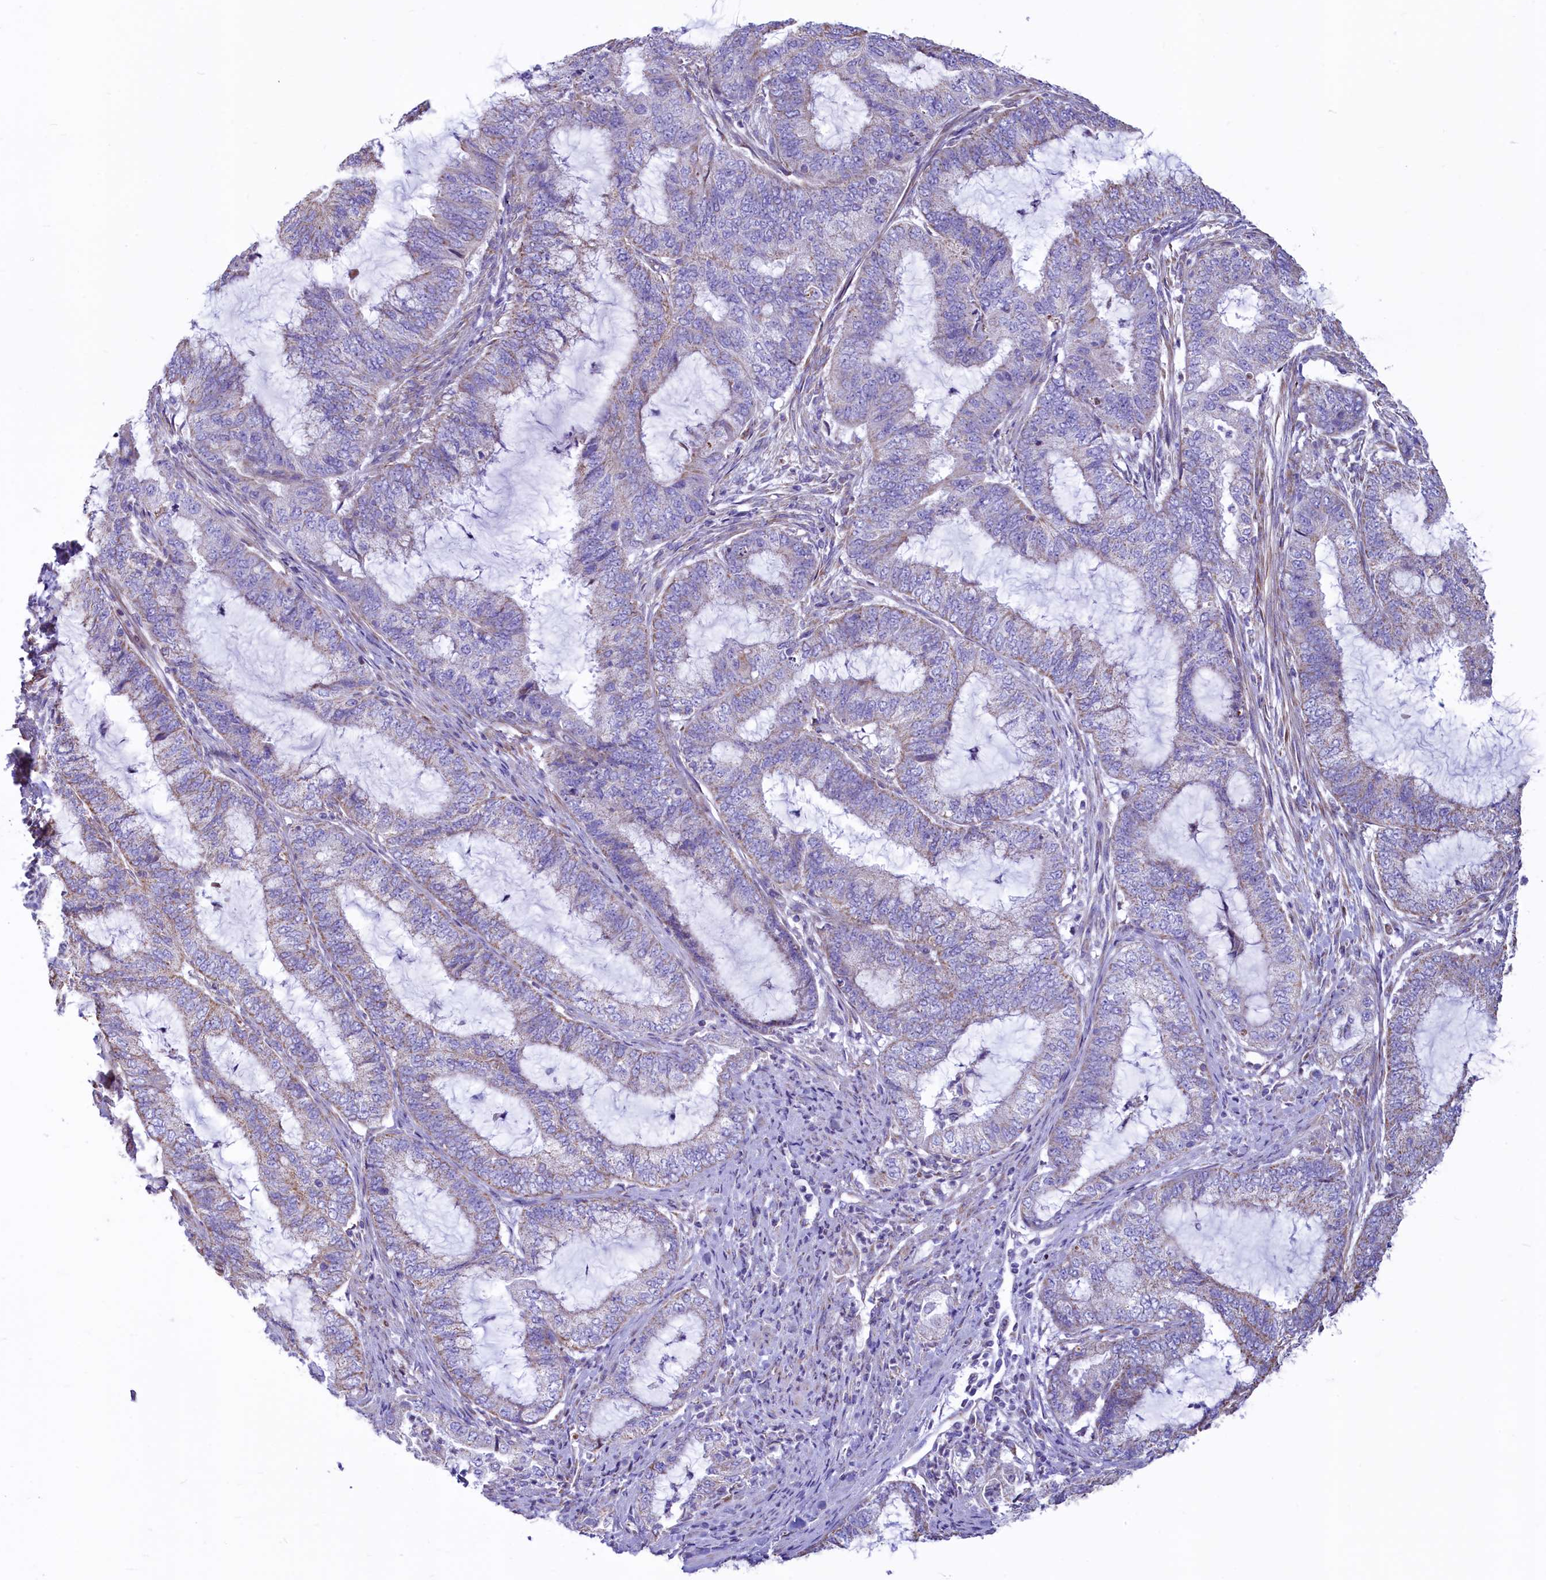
{"staining": {"intensity": "weak", "quantity": "<25%", "location": "cytoplasmic/membranous"}, "tissue": "endometrial cancer", "cell_type": "Tumor cells", "image_type": "cancer", "snomed": [{"axis": "morphology", "description": "Adenocarcinoma, NOS"}, {"axis": "topography", "description": "Endometrium"}], "caption": "There is no significant staining in tumor cells of adenocarcinoma (endometrial).", "gene": "VWCE", "patient": {"sex": "female", "age": 51}}